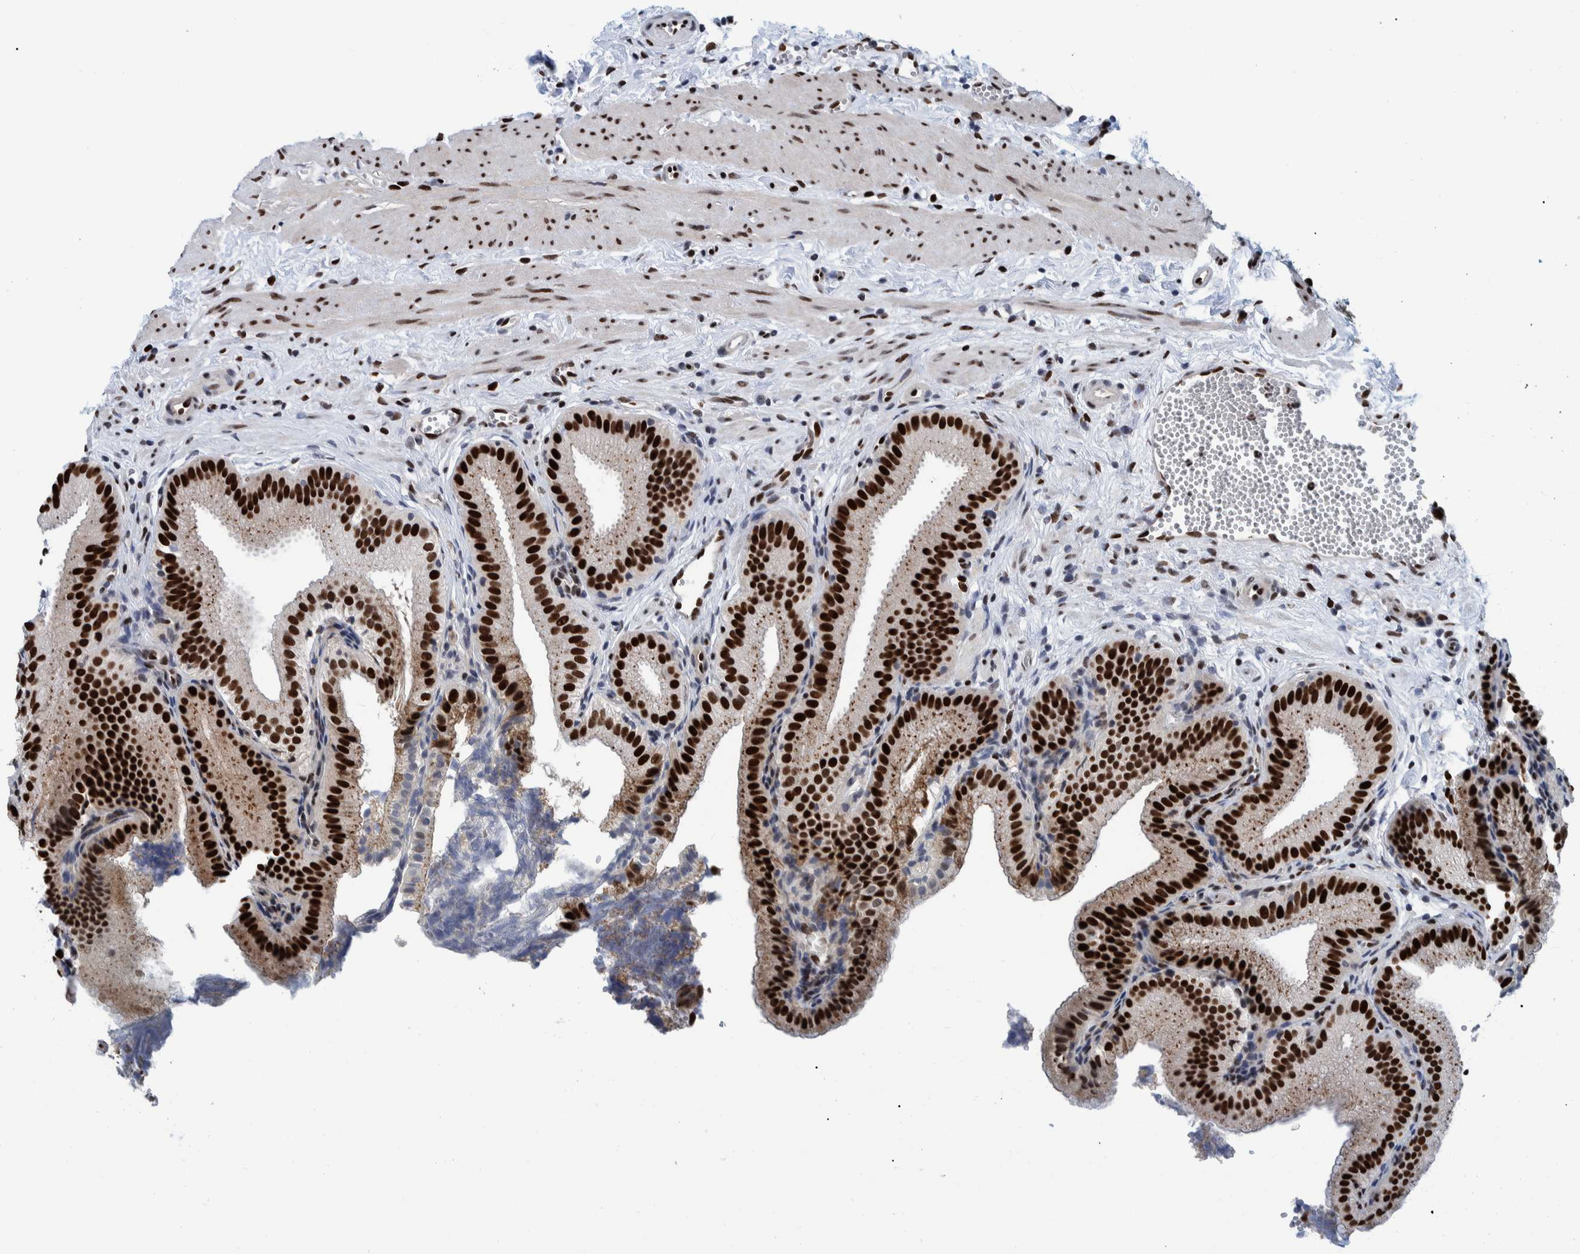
{"staining": {"intensity": "strong", "quantity": ">75%", "location": "nuclear"}, "tissue": "gallbladder", "cell_type": "Glandular cells", "image_type": "normal", "snomed": [{"axis": "morphology", "description": "Normal tissue, NOS"}, {"axis": "topography", "description": "Gallbladder"}], "caption": "A brown stain shows strong nuclear expression of a protein in glandular cells of unremarkable gallbladder.", "gene": "HEATR9", "patient": {"sex": "male", "age": 38}}